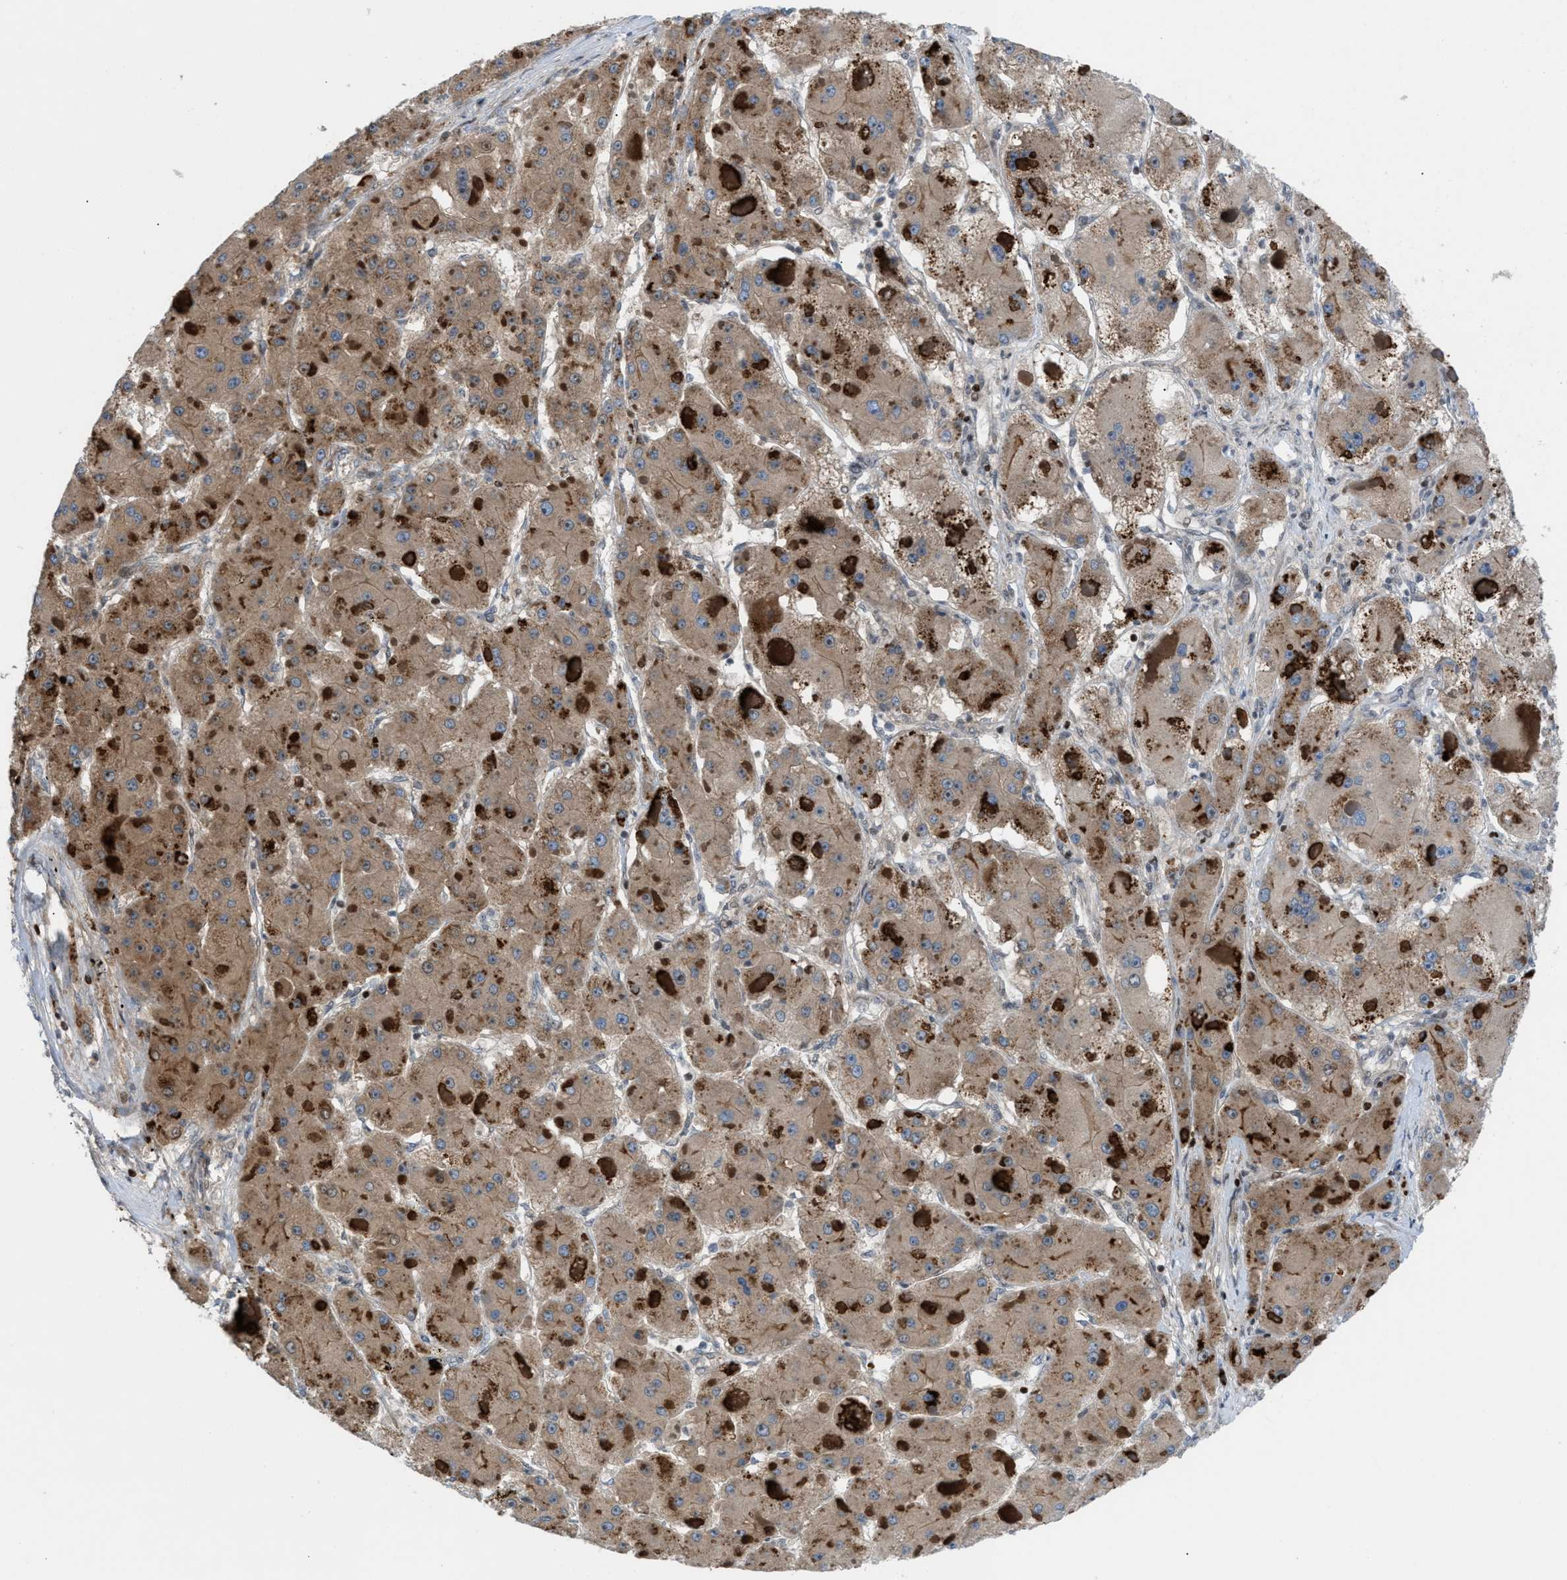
{"staining": {"intensity": "weak", "quantity": ">75%", "location": "cytoplasmic/membranous"}, "tissue": "liver cancer", "cell_type": "Tumor cells", "image_type": "cancer", "snomed": [{"axis": "morphology", "description": "Carcinoma, Hepatocellular, NOS"}, {"axis": "topography", "description": "Liver"}], "caption": "Weak cytoplasmic/membranous protein expression is seen in approximately >75% of tumor cells in liver cancer.", "gene": "ZNF276", "patient": {"sex": "female", "age": 73}}